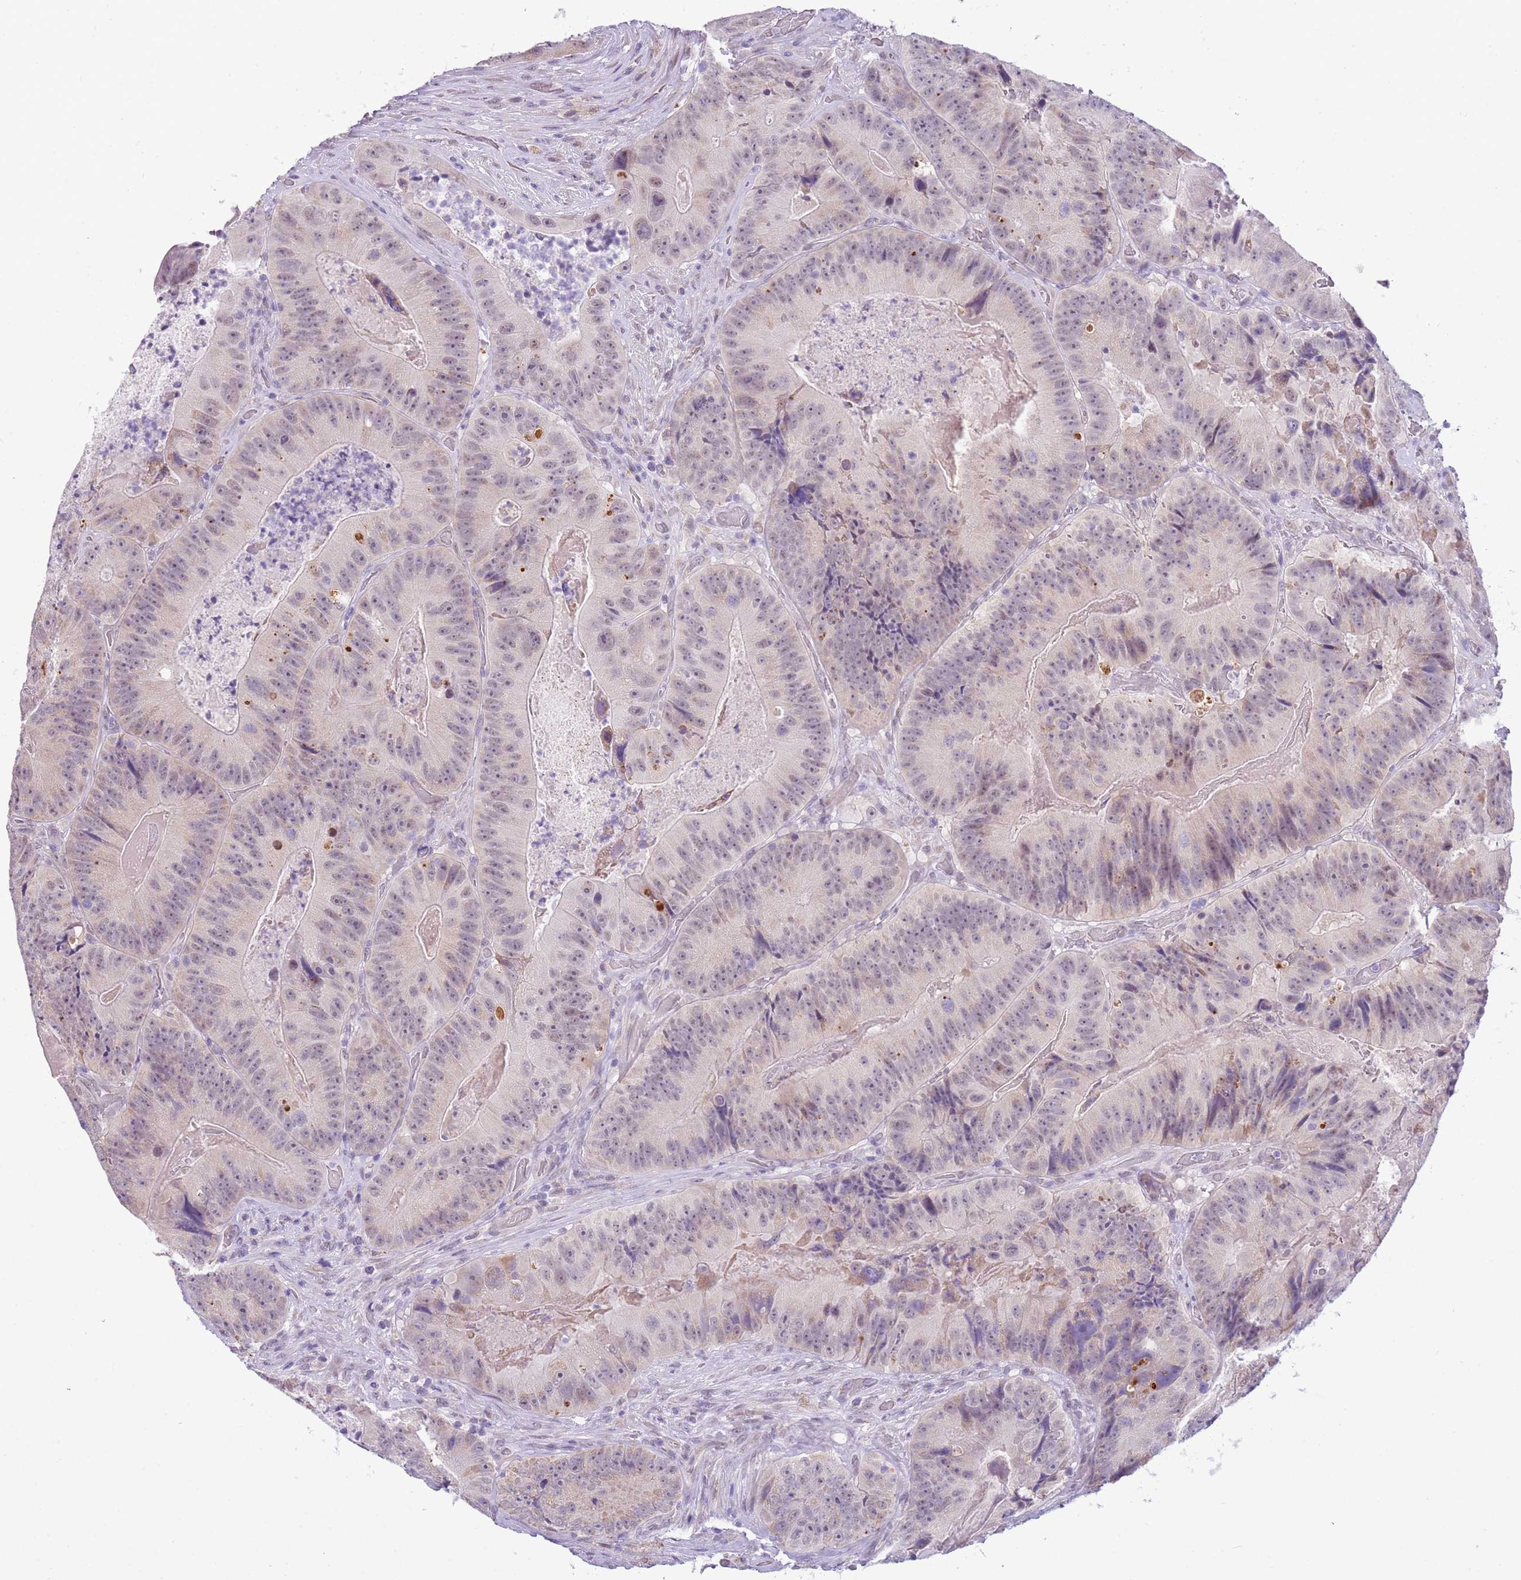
{"staining": {"intensity": "weak", "quantity": "25%-75%", "location": "cytoplasmic/membranous,nuclear"}, "tissue": "colorectal cancer", "cell_type": "Tumor cells", "image_type": "cancer", "snomed": [{"axis": "morphology", "description": "Adenocarcinoma, NOS"}, {"axis": "topography", "description": "Colon"}], "caption": "Weak cytoplasmic/membranous and nuclear protein expression is seen in about 25%-75% of tumor cells in adenocarcinoma (colorectal).", "gene": "FAM120C", "patient": {"sex": "female", "age": 86}}